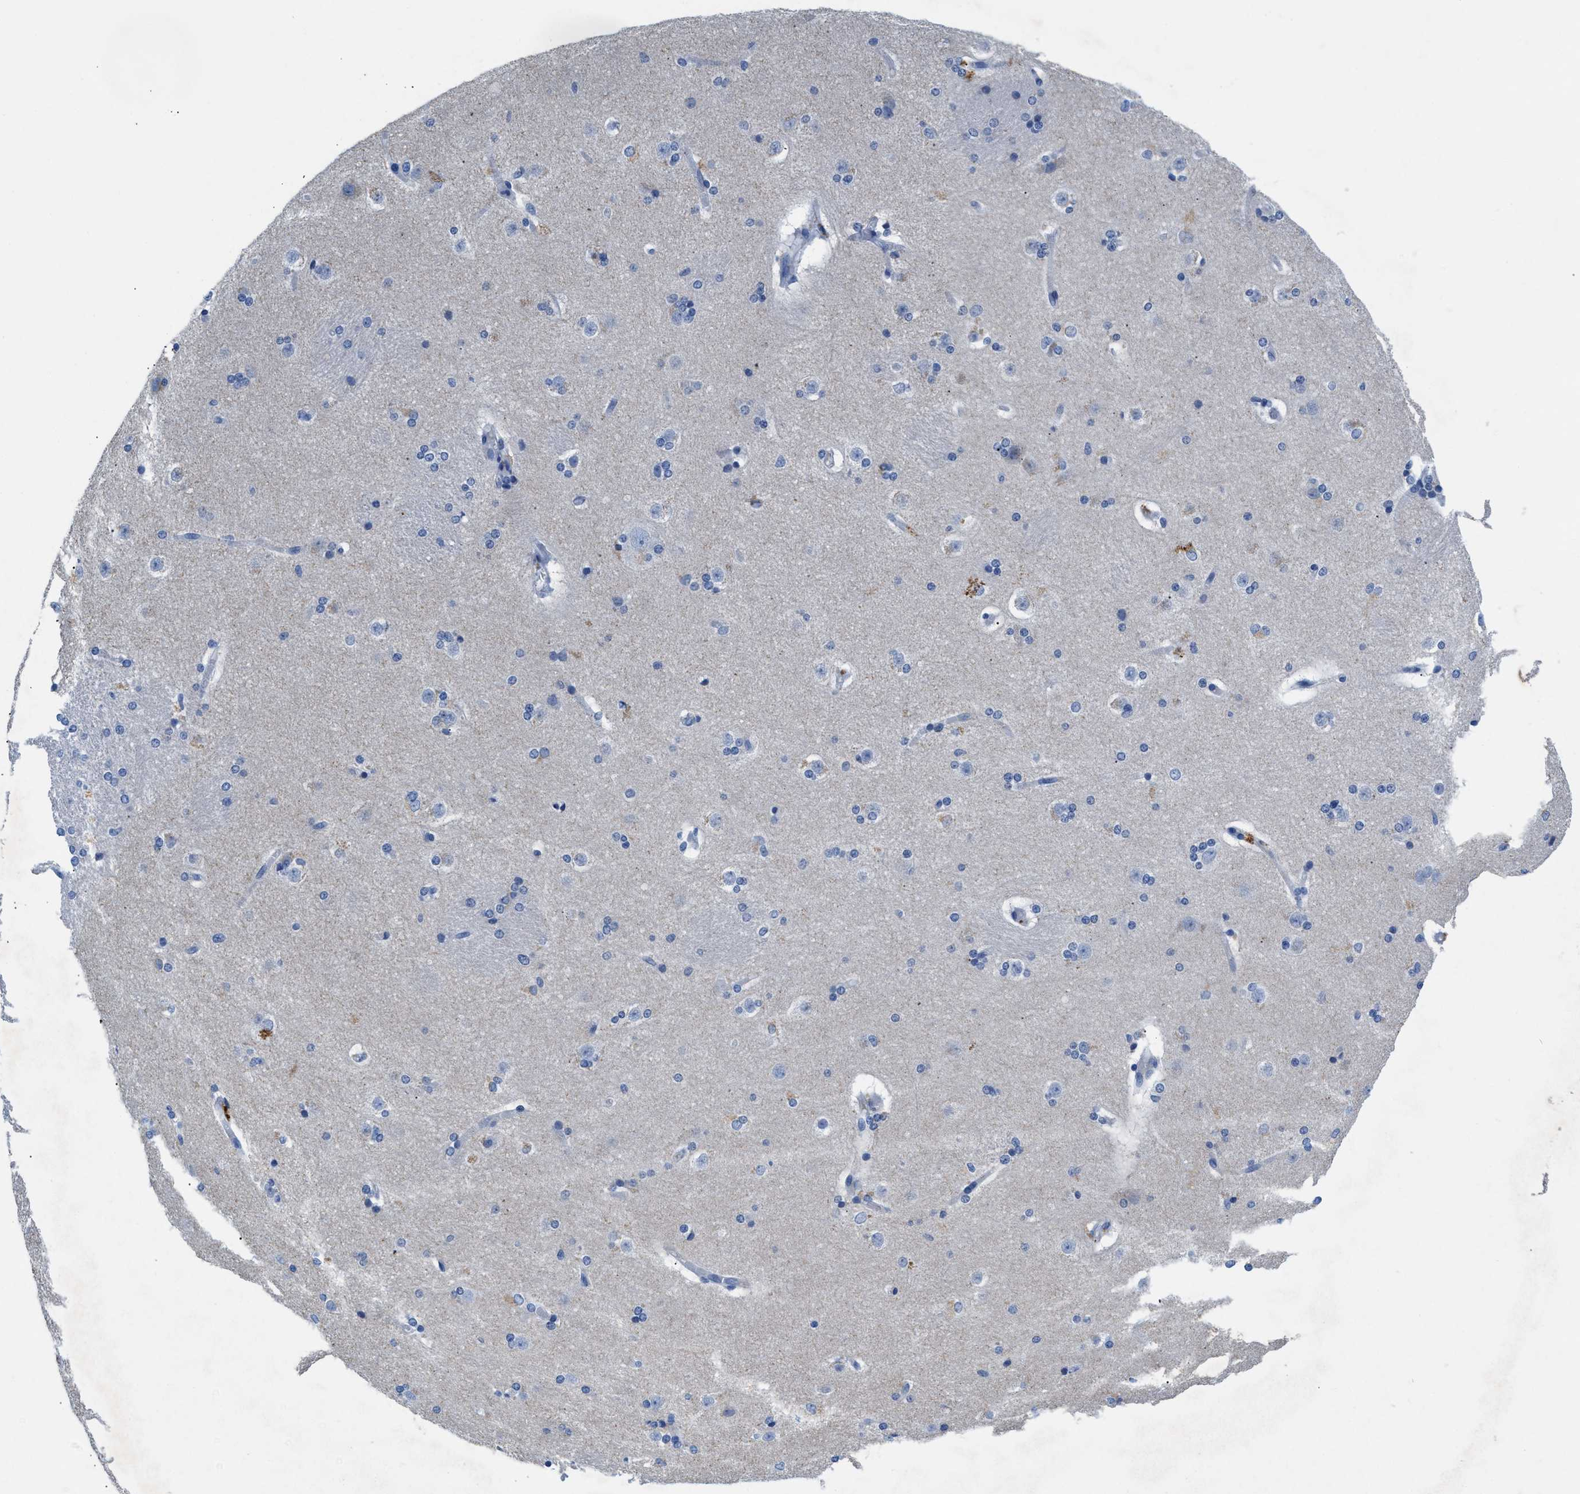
{"staining": {"intensity": "moderate", "quantity": "<25%", "location": "cytoplasmic/membranous"}, "tissue": "caudate", "cell_type": "Glial cells", "image_type": "normal", "snomed": [{"axis": "morphology", "description": "Normal tissue, NOS"}, {"axis": "topography", "description": "Lateral ventricle wall"}], "caption": "Immunohistochemistry photomicrograph of benign caudate: human caudate stained using immunohistochemistry reveals low levels of moderate protein expression localized specifically in the cytoplasmic/membranous of glial cells, appearing as a cytoplasmic/membranous brown color.", "gene": "SLFN13", "patient": {"sex": "female", "age": 19}}